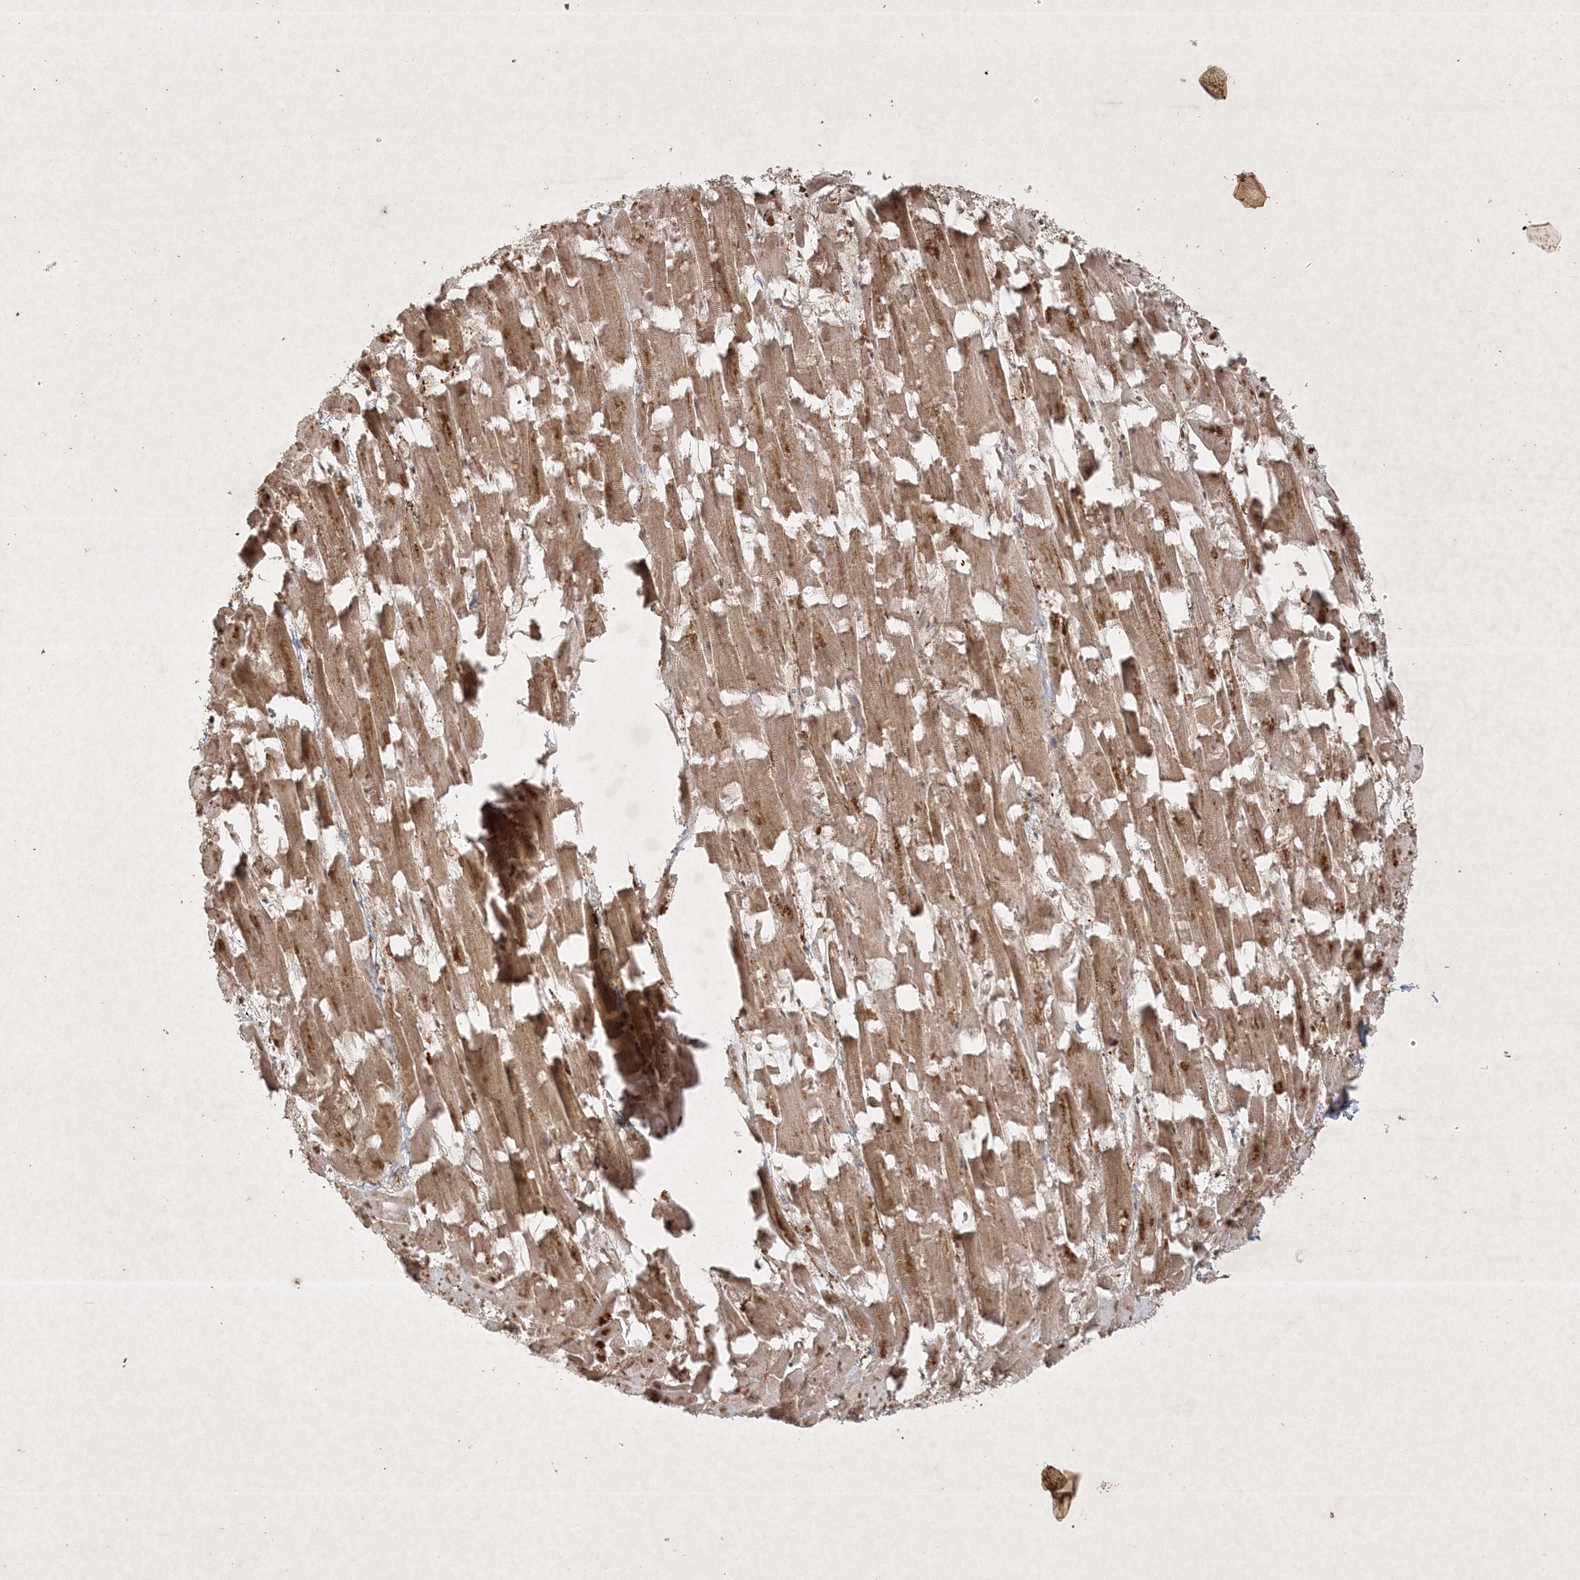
{"staining": {"intensity": "moderate", "quantity": ">75%", "location": "cytoplasmic/membranous,nuclear"}, "tissue": "heart muscle", "cell_type": "Cardiomyocytes", "image_type": "normal", "snomed": [{"axis": "morphology", "description": "Normal tissue, NOS"}, {"axis": "topography", "description": "Heart"}], "caption": "Immunohistochemistry (IHC) of normal heart muscle displays medium levels of moderate cytoplasmic/membranous,nuclear expression in about >75% of cardiomyocytes. The protein of interest is shown in brown color, while the nuclei are stained blue.", "gene": "PTK6", "patient": {"sex": "female", "age": 64}}